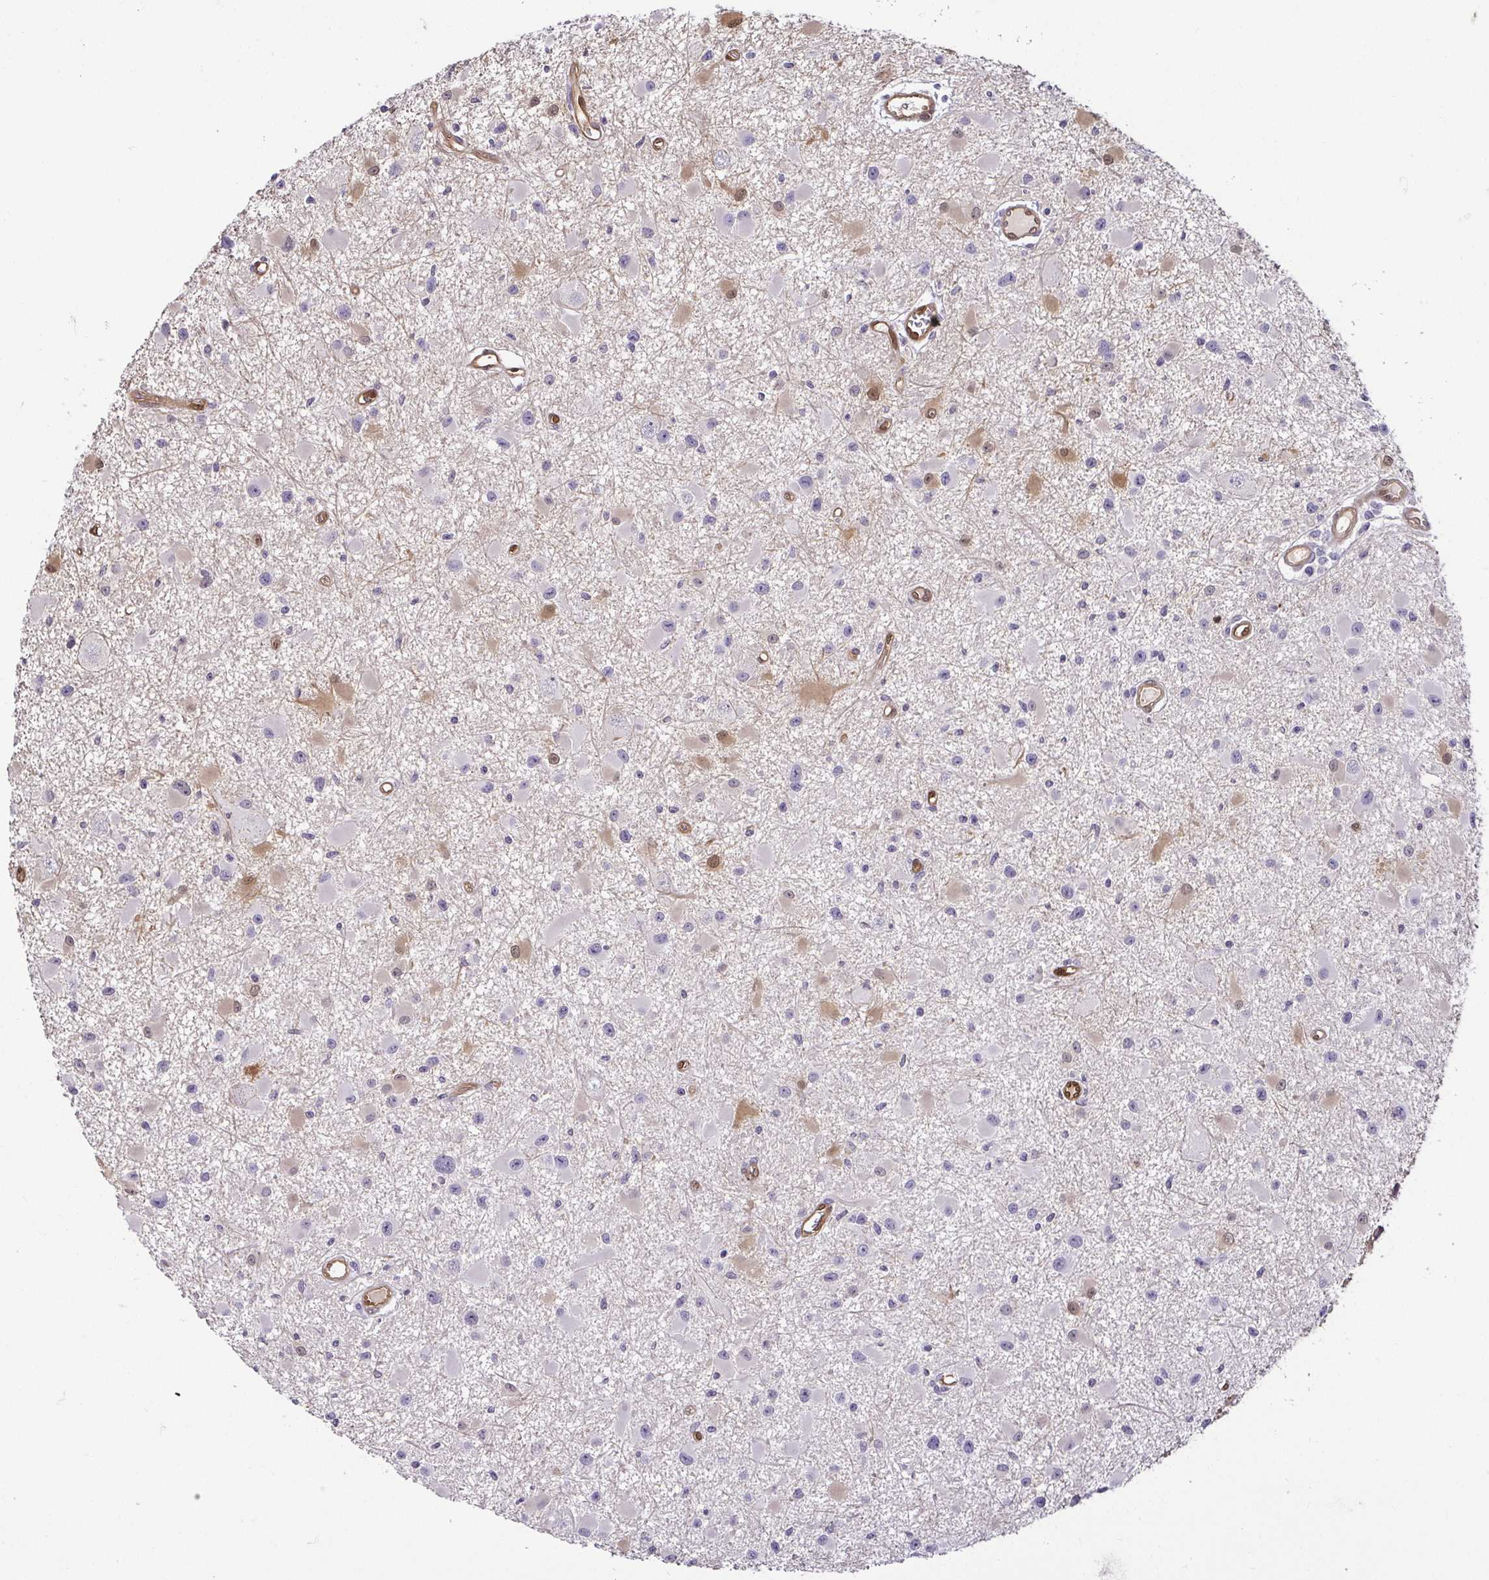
{"staining": {"intensity": "weak", "quantity": "<25%", "location": "cytoplasmic/membranous,nuclear"}, "tissue": "glioma", "cell_type": "Tumor cells", "image_type": "cancer", "snomed": [{"axis": "morphology", "description": "Glioma, malignant, High grade"}, {"axis": "topography", "description": "Brain"}], "caption": "Image shows no protein staining in tumor cells of malignant glioma (high-grade) tissue. Brightfield microscopy of immunohistochemistry (IHC) stained with DAB (brown) and hematoxylin (blue), captured at high magnification.", "gene": "HOPX", "patient": {"sex": "male", "age": 54}}